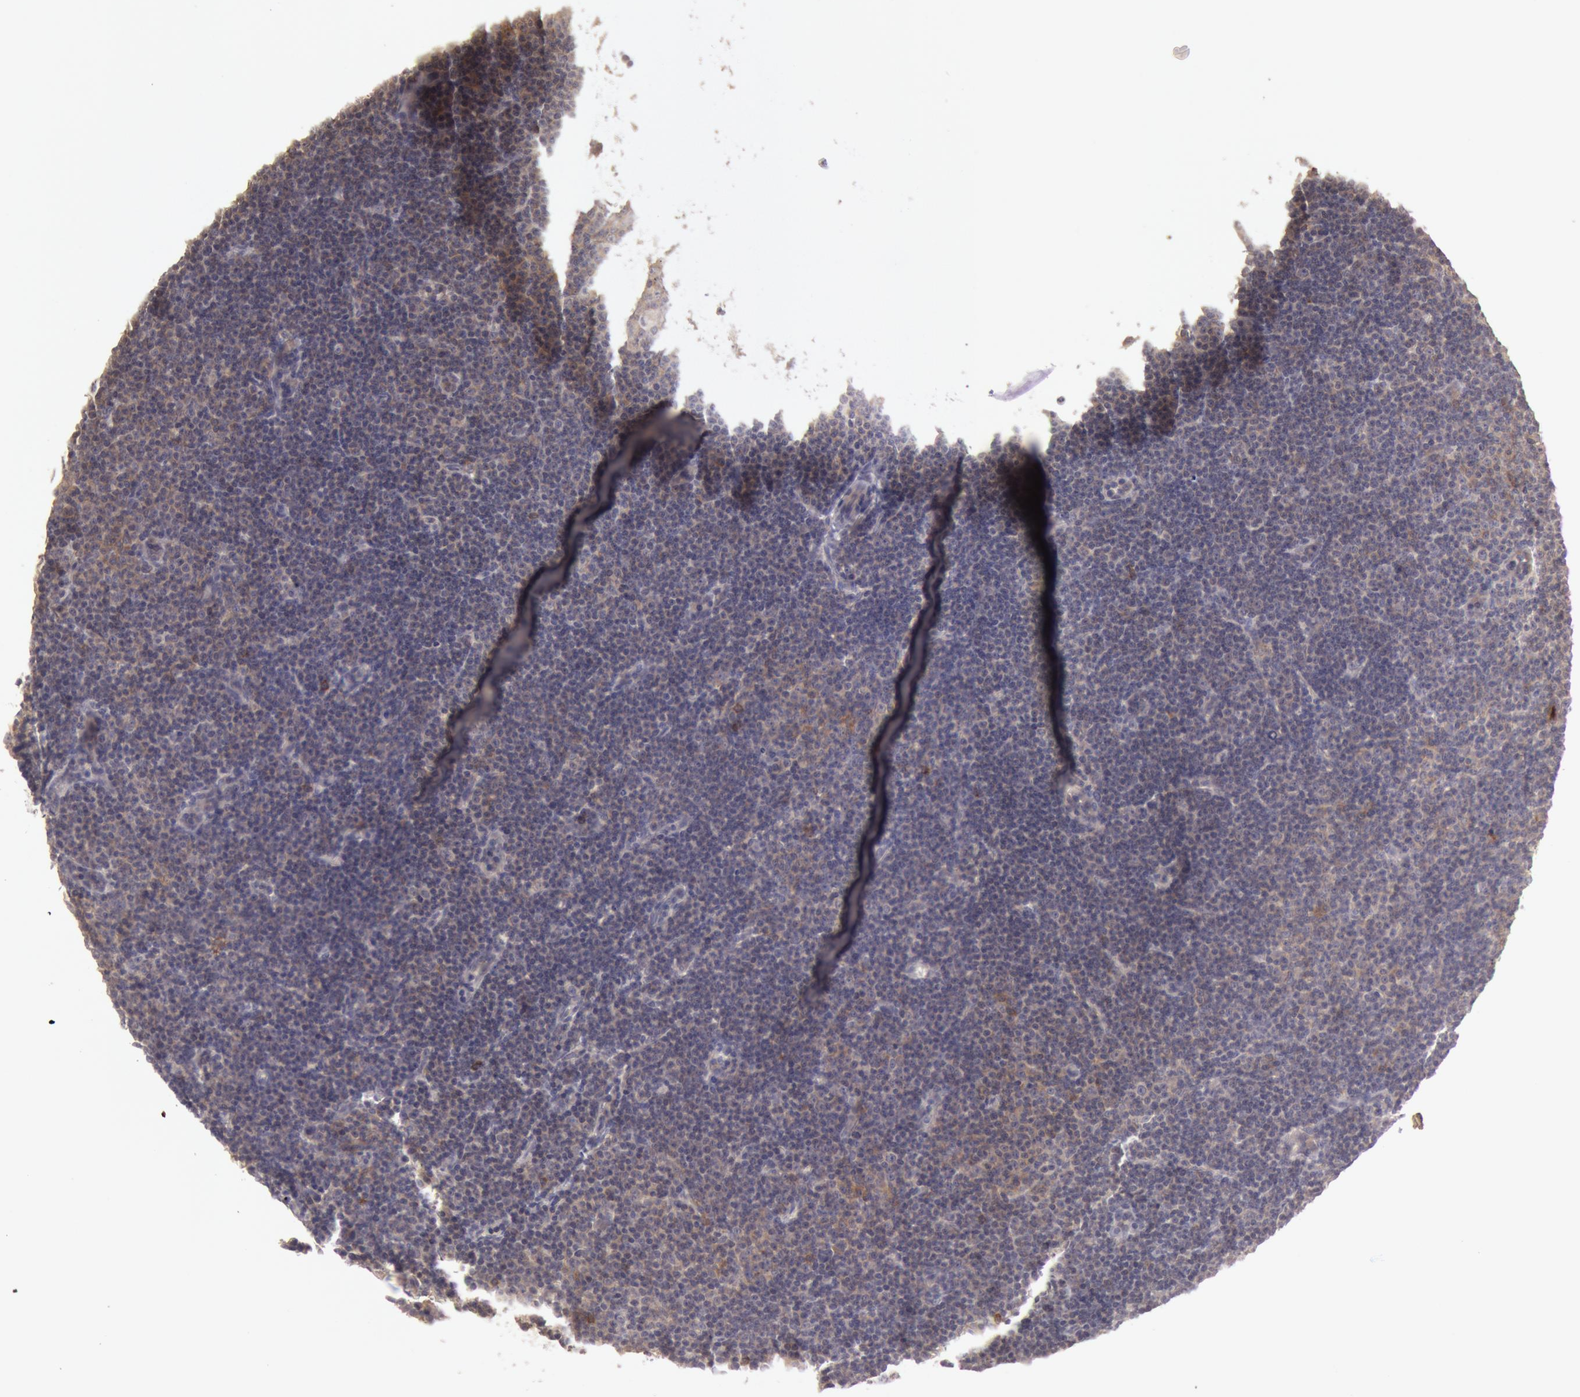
{"staining": {"intensity": "negative", "quantity": "none", "location": "none"}, "tissue": "lymphoma", "cell_type": "Tumor cells", "image_type": "cancer", "snomed": [{"axis": "morphology", "description": "Malignant lymphoma, non-Hodgkin's type, Low grade"}, {"axis": "topography", "description": "Lymph node"}], "caption": "Protein analysis of lymphoma displays no significant expression in tumor cells.", "gene": "ZFP36L1", "patient": {"sex": "male", "age": 57}}